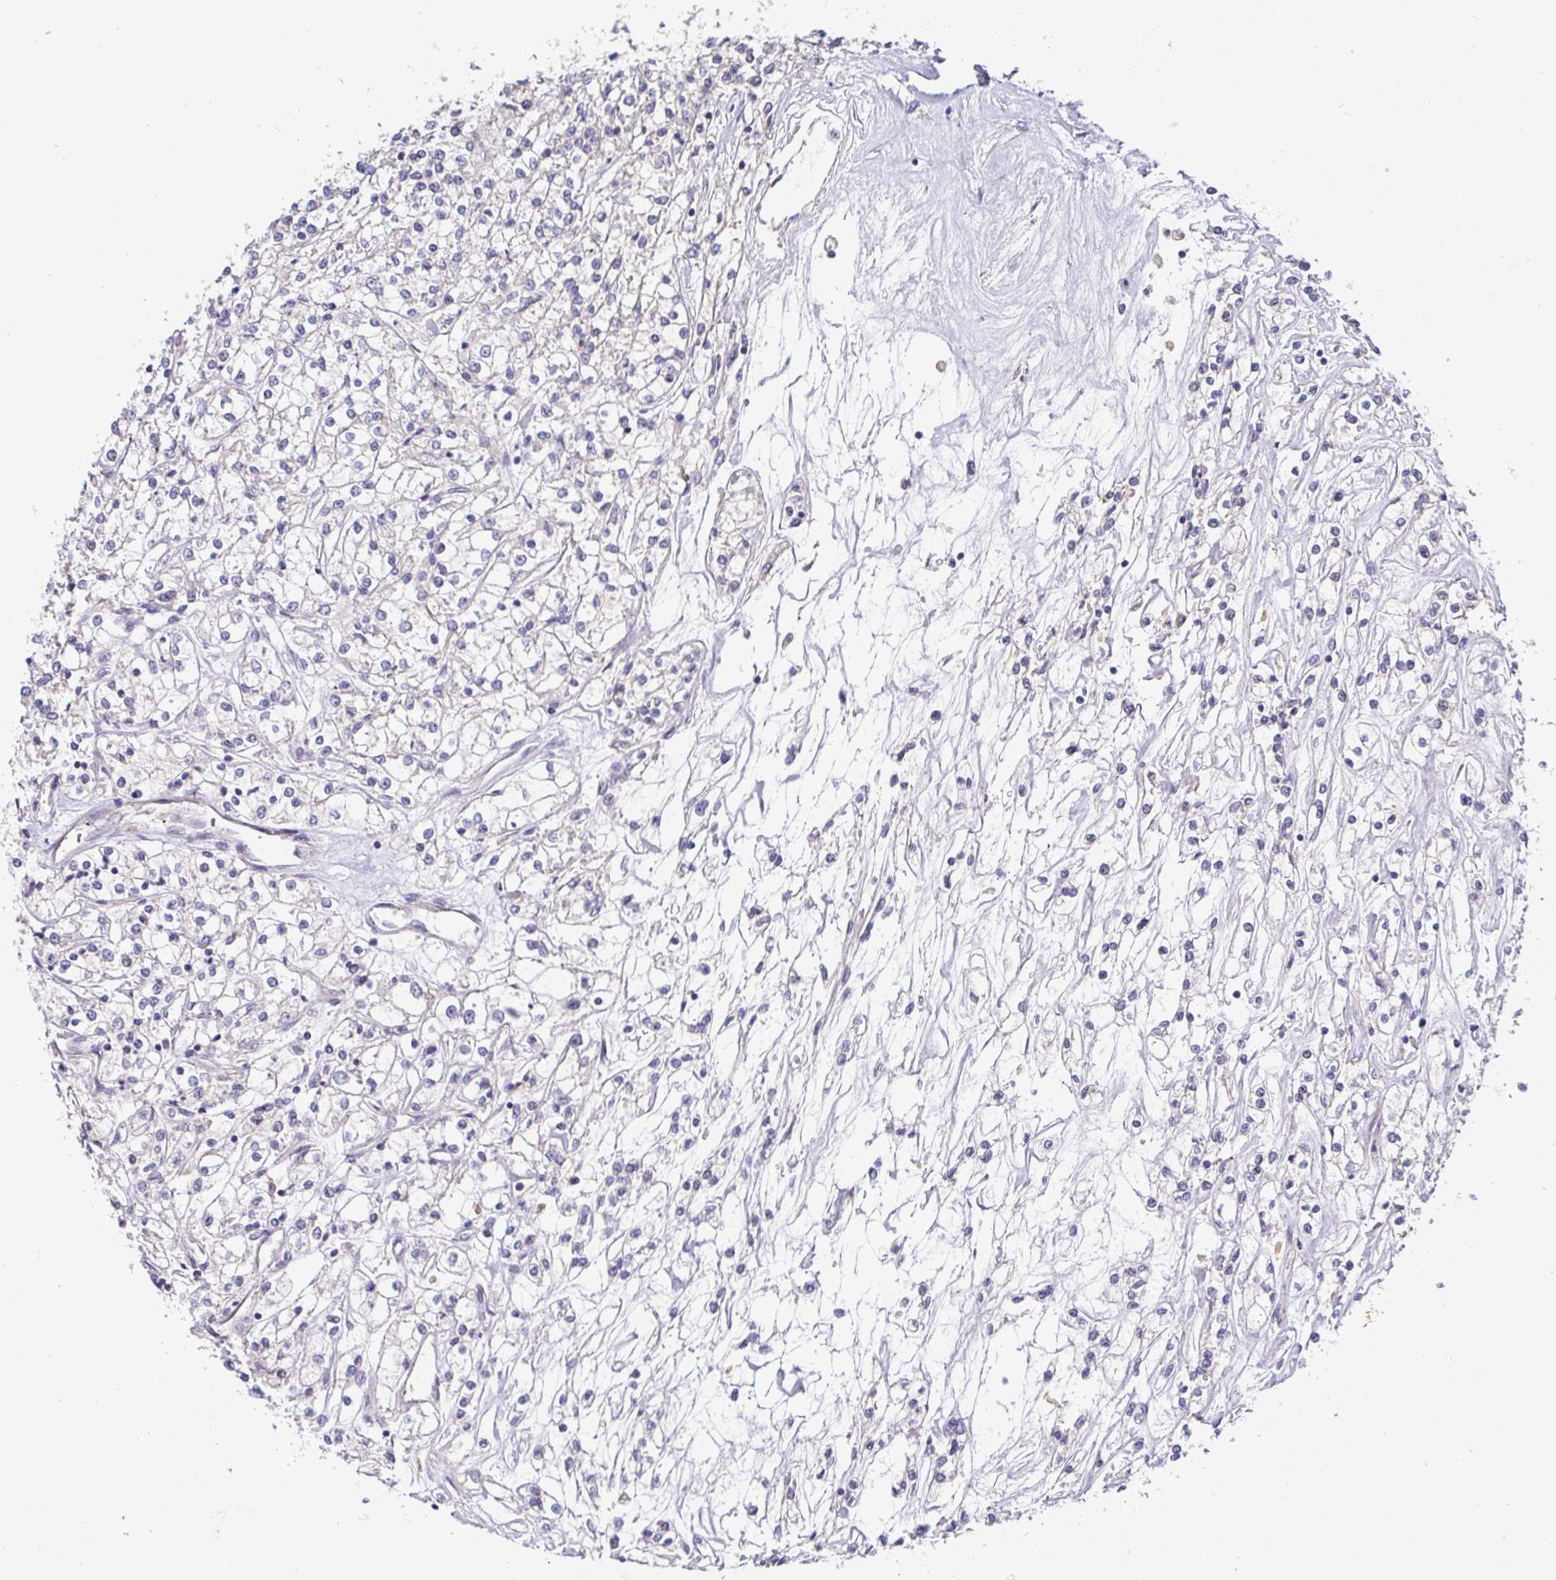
{"staining": {"intensity": "negative", "quantity": "none", "location": "none"}, "tissue": "renal cancer", "cell_type": "Tumor cells", "image_type": "cancer", "snomed": [{"axis": "morphology", "description": "Adenocarcinoma, NOS"}, {"axis": "topography", "description": "Kidney"}], "caption": "Renal adenocarcinoma stained for a protein using immunohistochemistry demonstrates no staining tumor cells.", "gene": "ELP1", "patient": {"sex": "female", "age": 59}}